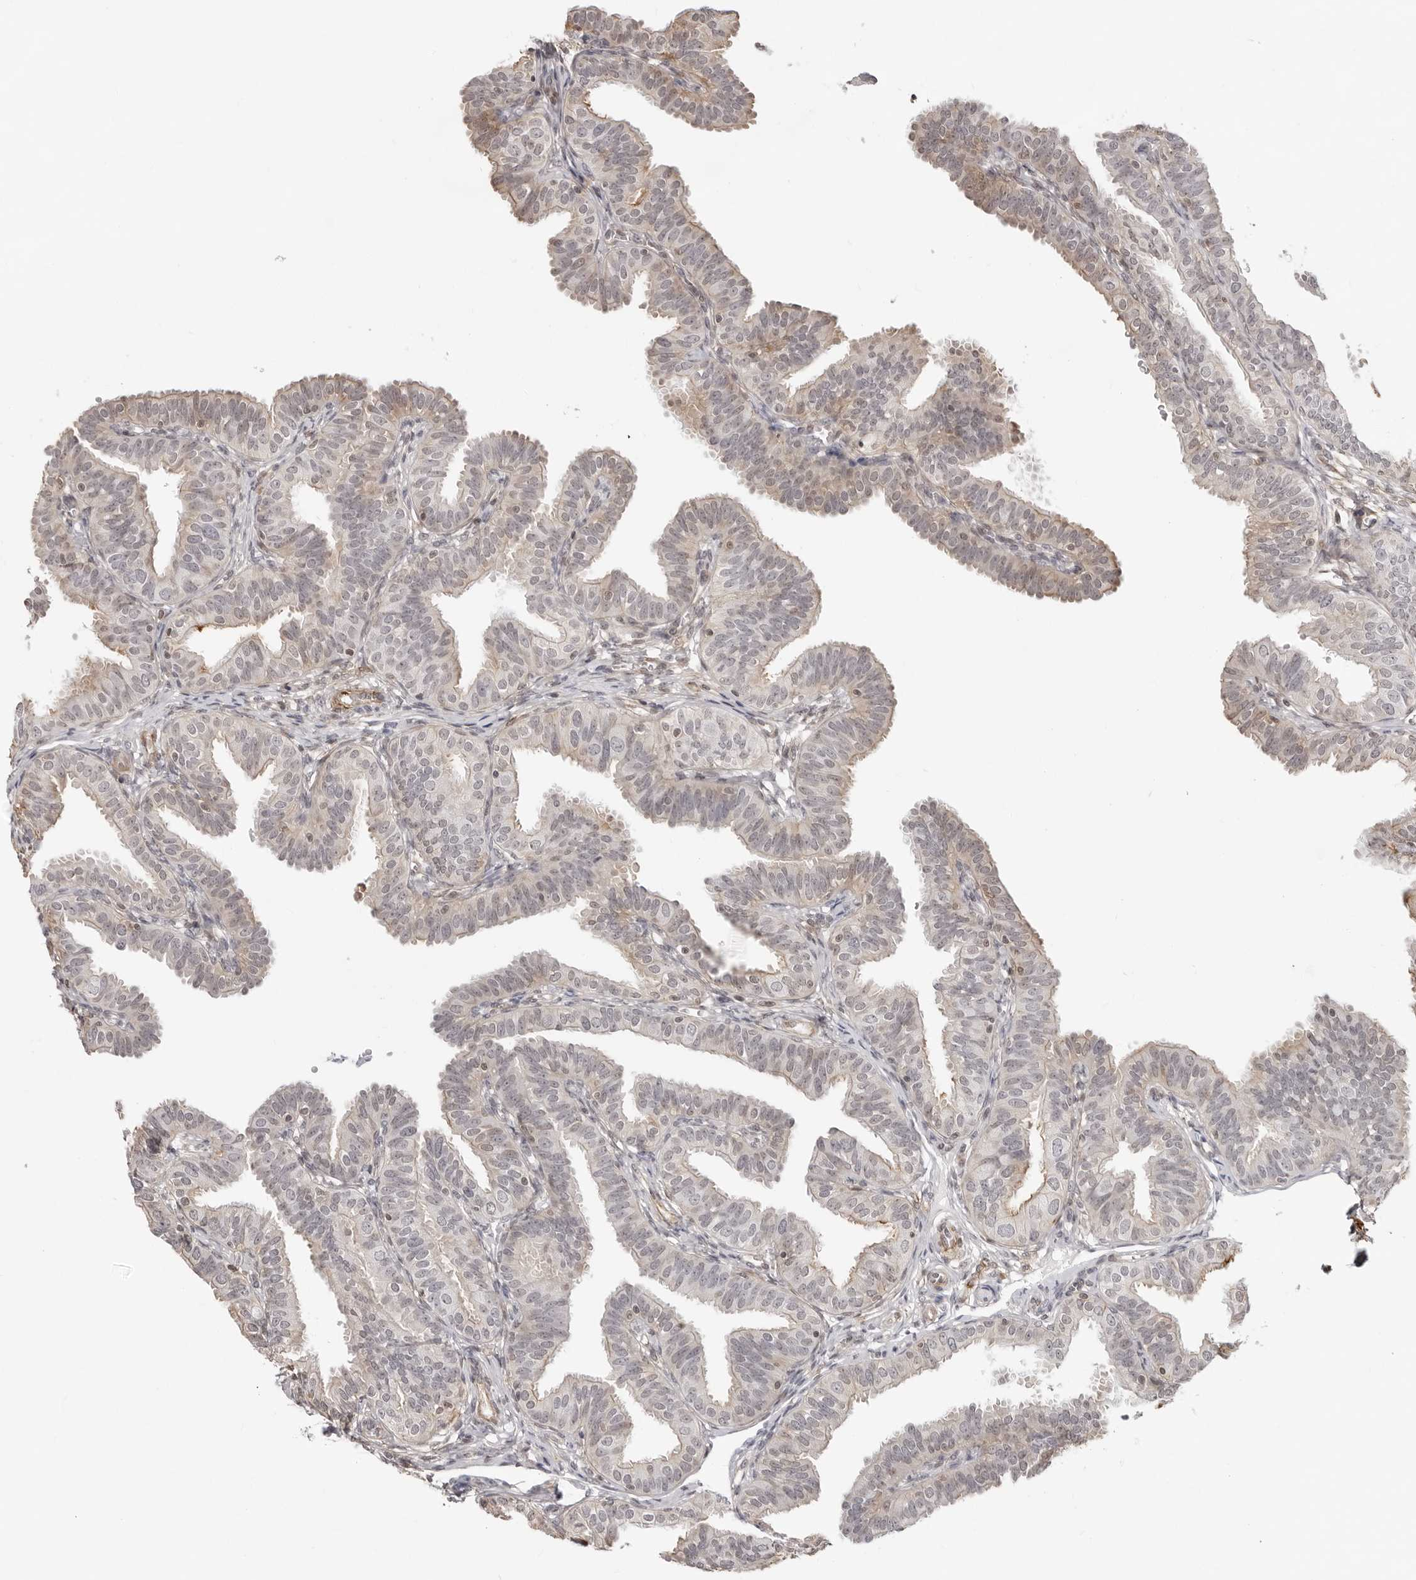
{"staining": {"intensity": "weak", "quantity": "<25%", "location": "cytoplasmic/membranous"}, "tissue": "fallopian tube", "cell_type": "Glandular cells", "image_type": "normal", "snomed": [{"axis": "morphology", "description": "Normal tissue, NOS"}, {"axis": "topography", "description": "Fallopian tube"}], "caption": "Histopathology image shows no significant protein positivity in glandular cells of unremarkable fallopian tube.", "gene": "UNK", "patient": {"sex": "female", "age": 35}}